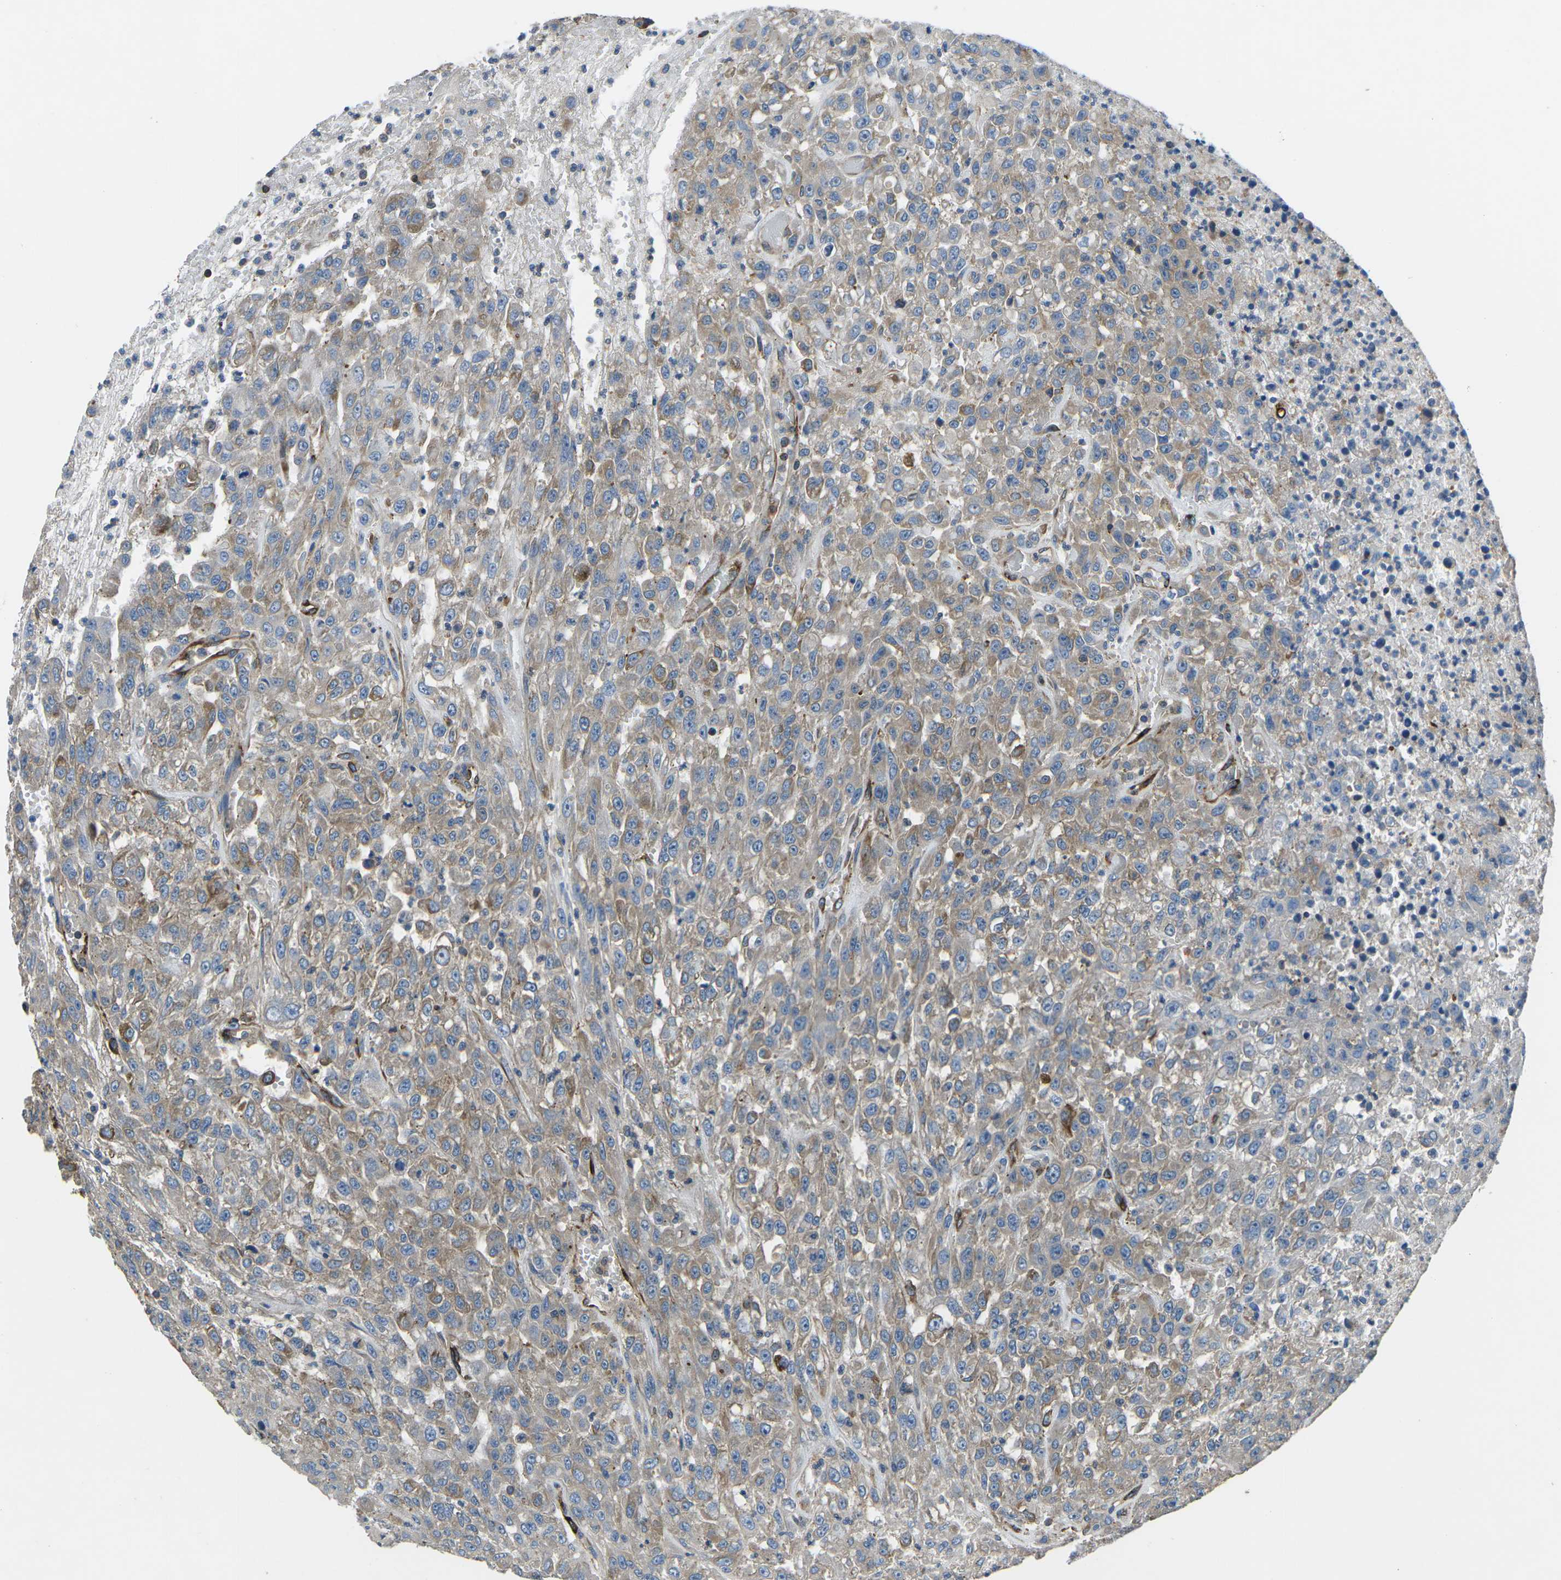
{"staining": {"intensity": "weak", "quantity": "25%-75%", "location": "cytoplasmic/membranous"}, "tissue": "urothelial cancer", "cell_type": "Tumor cells", "image_type": "cancer", "snomed": [{"axis": "morphology", "description": "Urothelial carcinoma, High grade"}, {"axis": "topography", "description": "Urinary bladder"}], "caption": "Weak cytoplasmic/membranous protein positivity is seen in about 25%-75% of tumor cells in urothelial cancer.", "gene": "KCNJ15", "patient": {"sex": "male", "age": 46}}